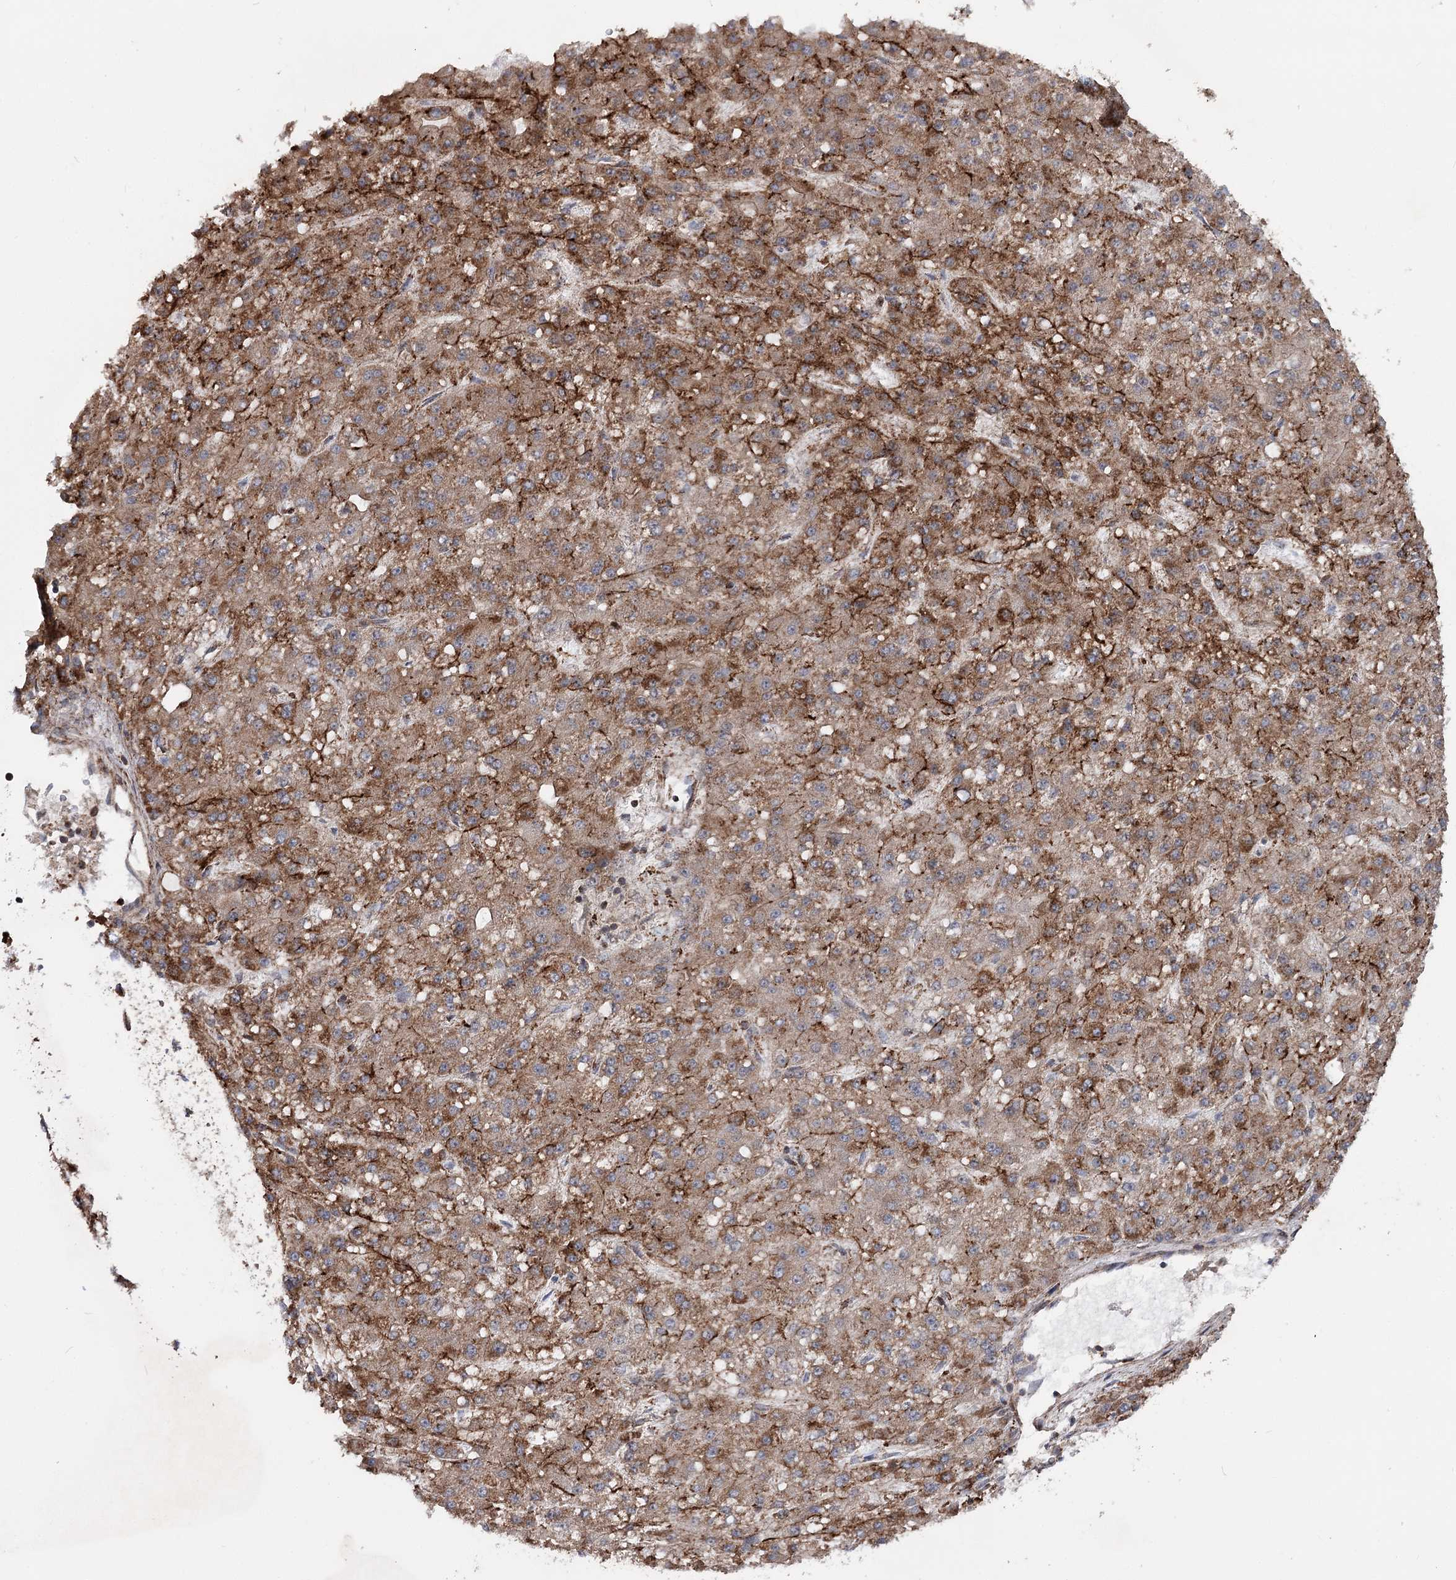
{"staining": {"intensity": "moderate", "quantity": ">75%", "location": "cytoplasmic/membranous"}, "tissue": "liver cancer", "cell_type": "Tumor cells", "image_type": "cancer", "snomed": [{"axis": "morphology", "description": "Carcinoma, Hepatocellular, NOS"}, {"axis": "topography", "description": "Liver"}], "caption": "This histopathology image demonstrates immunohistochemistry staining of human liver hepatocellular carcinoma, with medium moderate cytoplasmic/membranous positivity in approximately >75% of tumor cells.", "gene": "FGFR1OP2", "patient": {"sex": "male", "age": 67}}